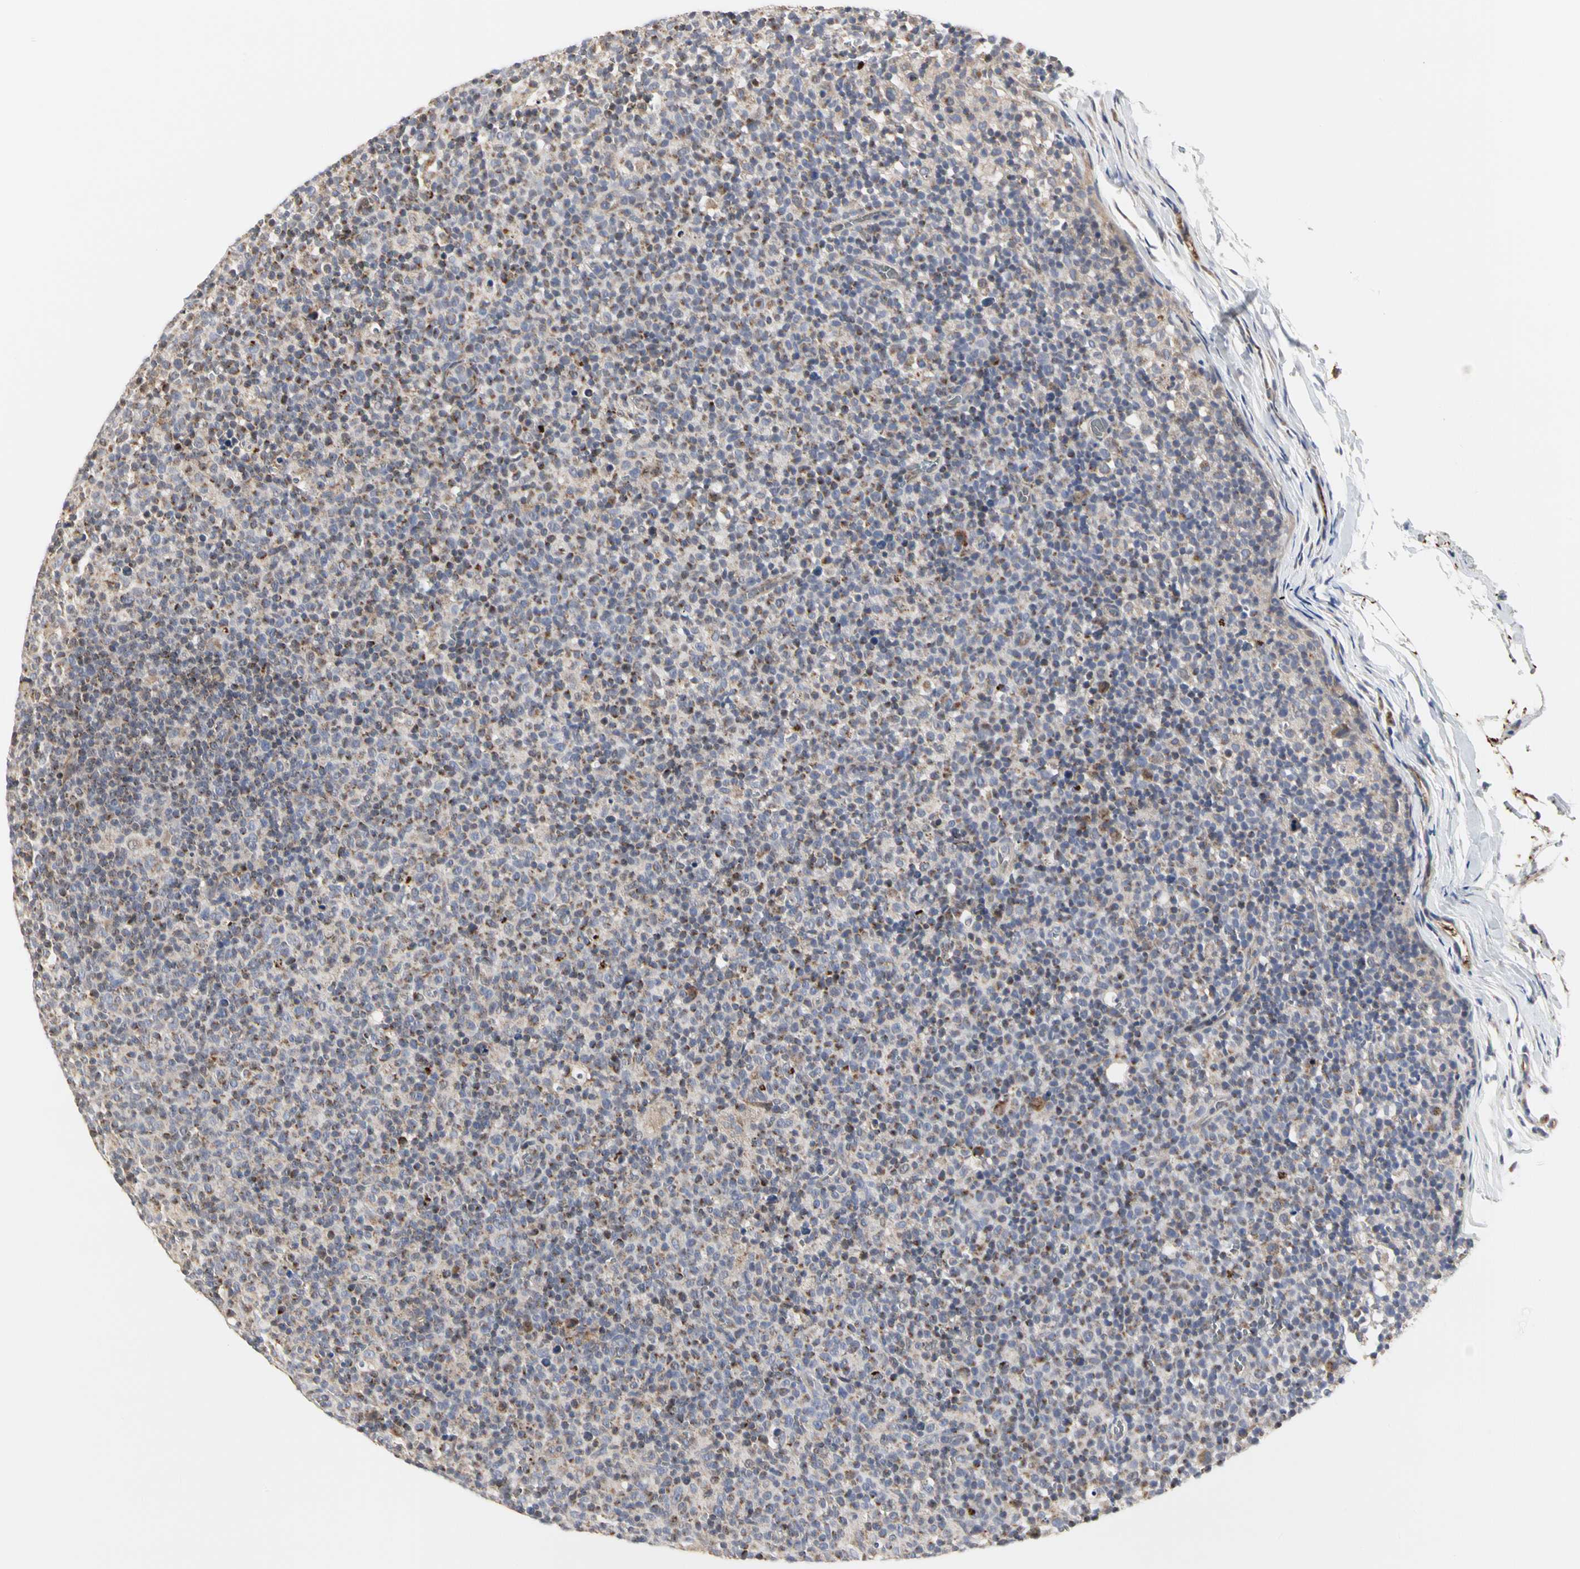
{"staining": {"intensity": "weak", "quantity": "25%-75%", "location": "cytoplasmic/membranous"}, "tissue": "lymph node", "cell_type": "Germinal center cells", "image_type": "normal", "snomed": [{"axis": "morphology", "description": "Normal tissue, NOS"}, {"axis": "morphology", "description": "Inflammation, NOS"}, {"axis": "topography", "description": "Lymph node"}], "caption": "Lymph node stained with immunohistochemistry (IHC) reveals weak cytoplasmic/membranous staining in approximately 25%-75% of germinal center cells. (DAB (3,3'-diaminobenzidine) IHC, brown staining for protein, blue staining for nuclei).", "gene": "TSKU", "patient": {"sex": "male", "age": 55}}